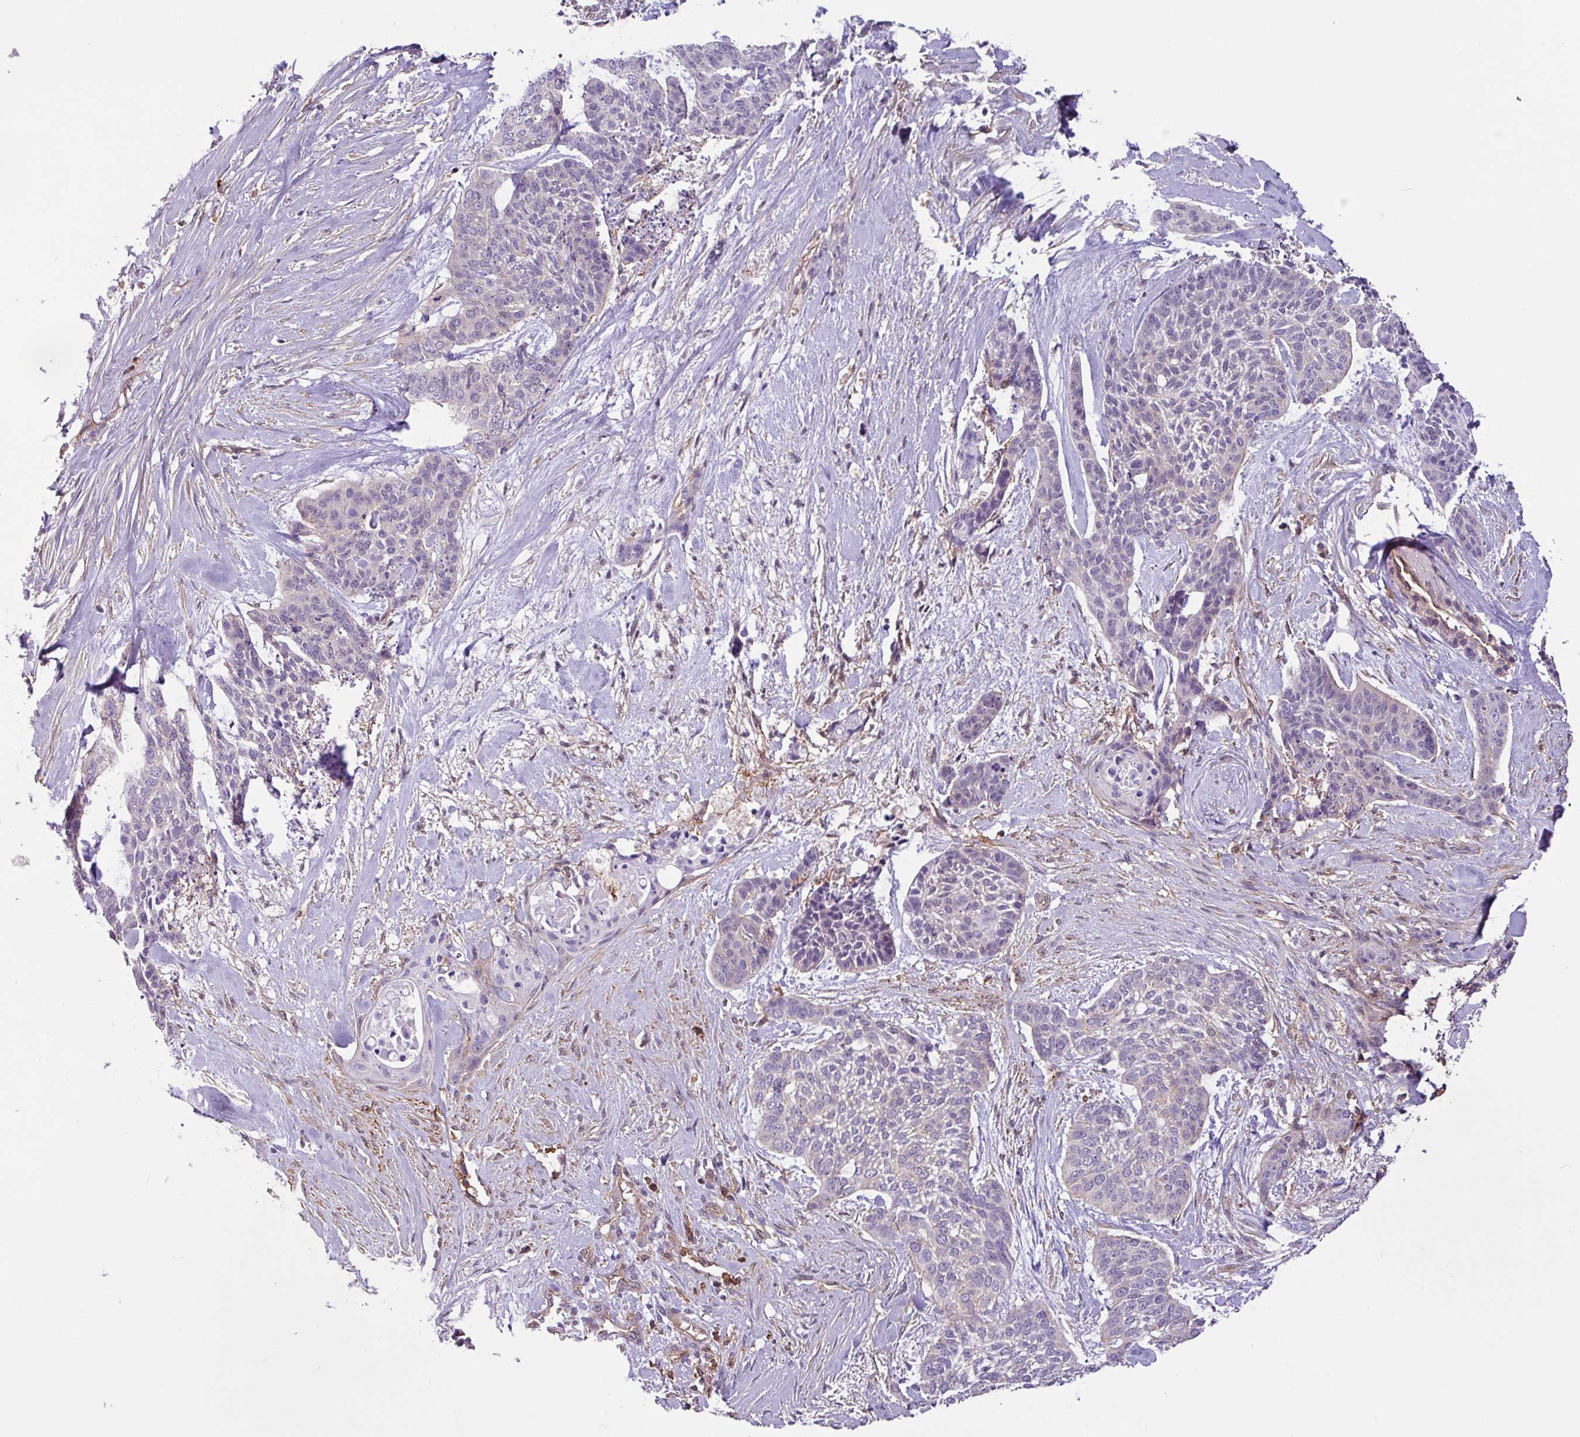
{"staining": {"intensity": "negative", "quantity": "none", "location": "none"}, "tissue": "skin cancer", "cell_type": "Tumor cells", "image_type": "cancer", "snomed": [{"axis": "morphology", "description": "Basal cell carcinoma"}, {"axis": "topography", "description": "Skin"}], "caption": "DAB immunohistochemical staining of human skin cancer demonstrates no significant expression in tumor cells.", "gene": "PPP1R18", "patient": {"sex": "female", "age": 64}}